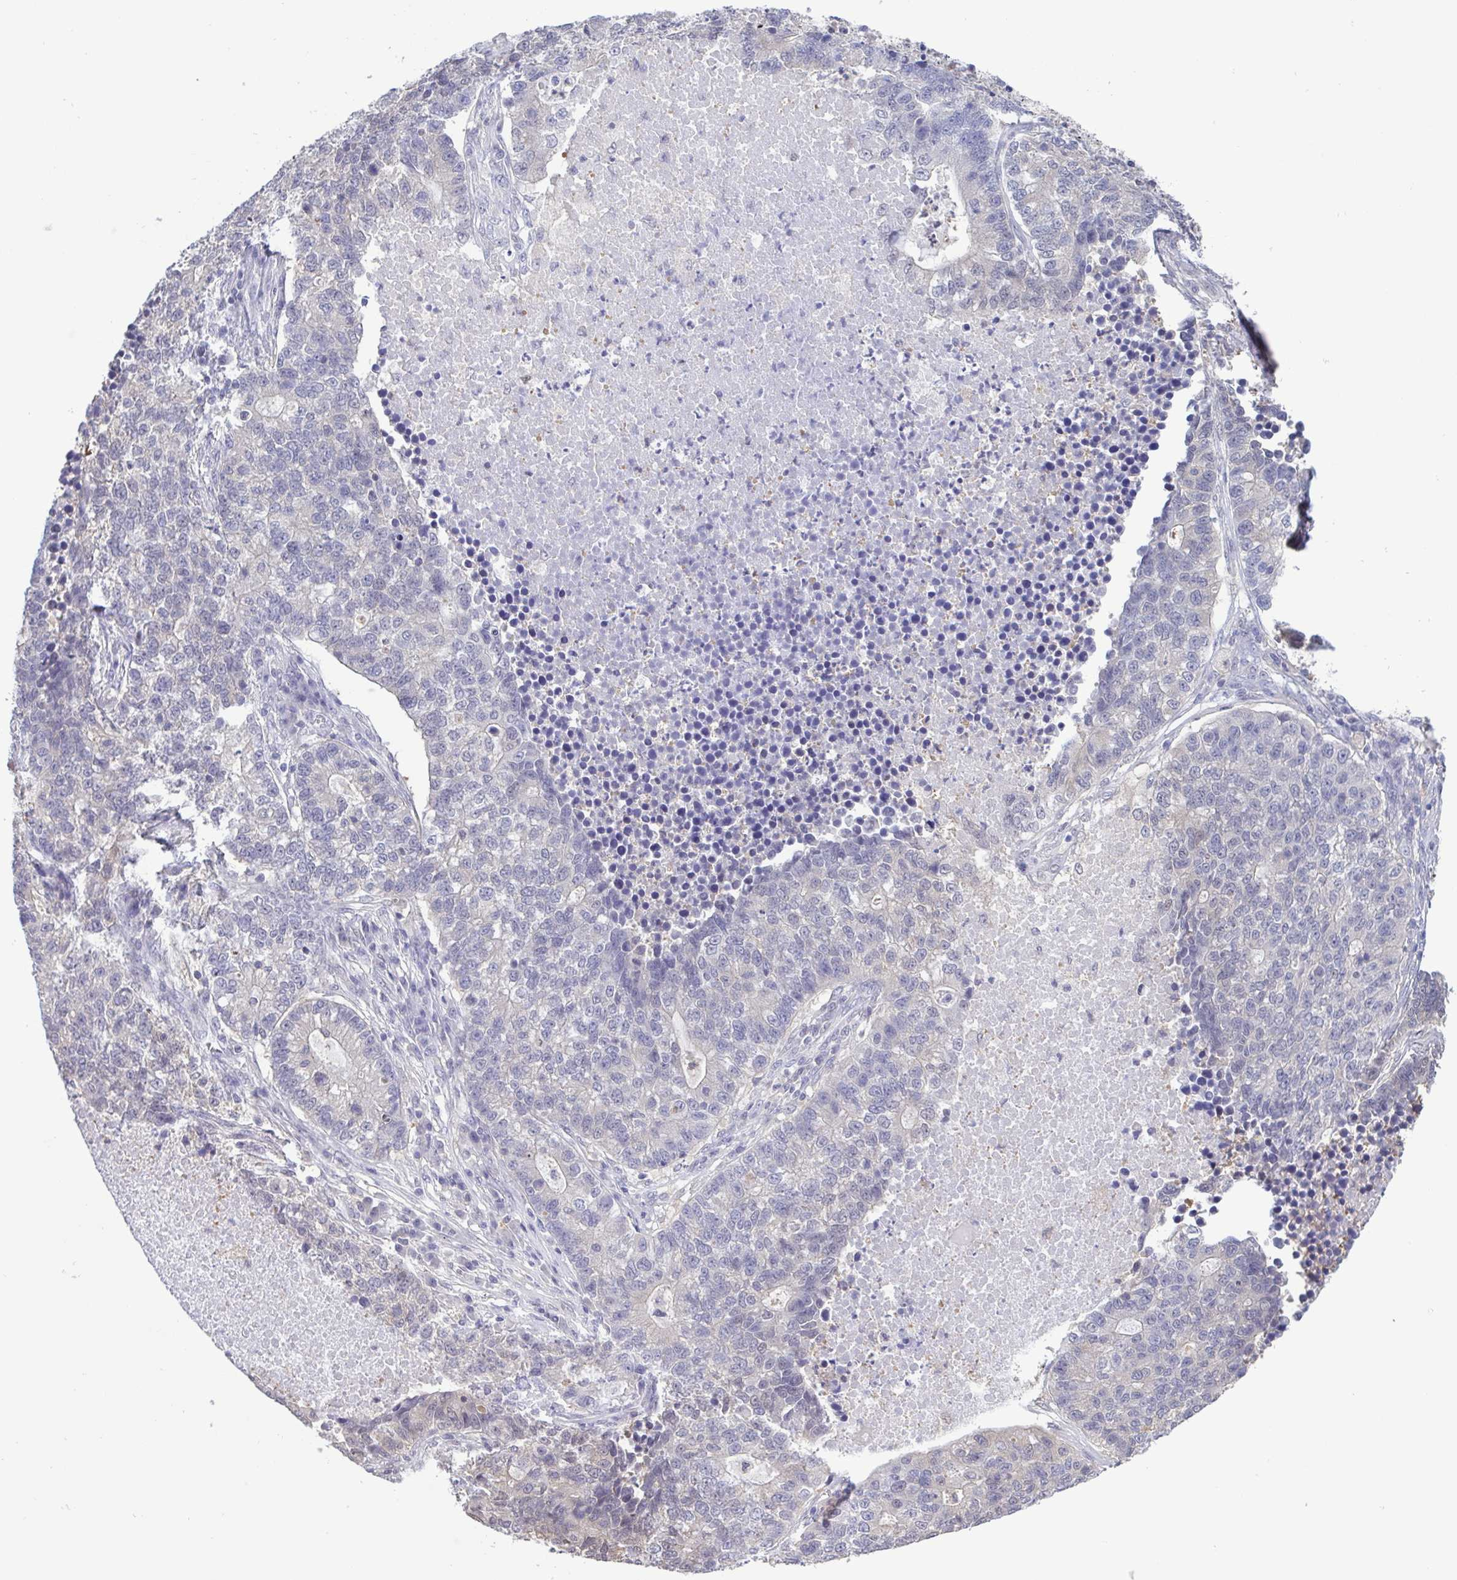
{"staining": {"intensity": "negative", "quantity": "none", "location": "none"}, "tissue": "lung cancer", "cell_type": "Tumor cells", "image_type": "cancer", "snomed": [{"axis": "morphology", "description": "Adenocarcinoma, NOS"}, {"axis": "topography", "description": "Lung"}], "caption": "Immunohistochemistry image of lung cancer stained for a protein (brown), which displays no positivity in tumor cells.", "gene": "LDHC", "patient": {"sex": "male", "age": 57}}